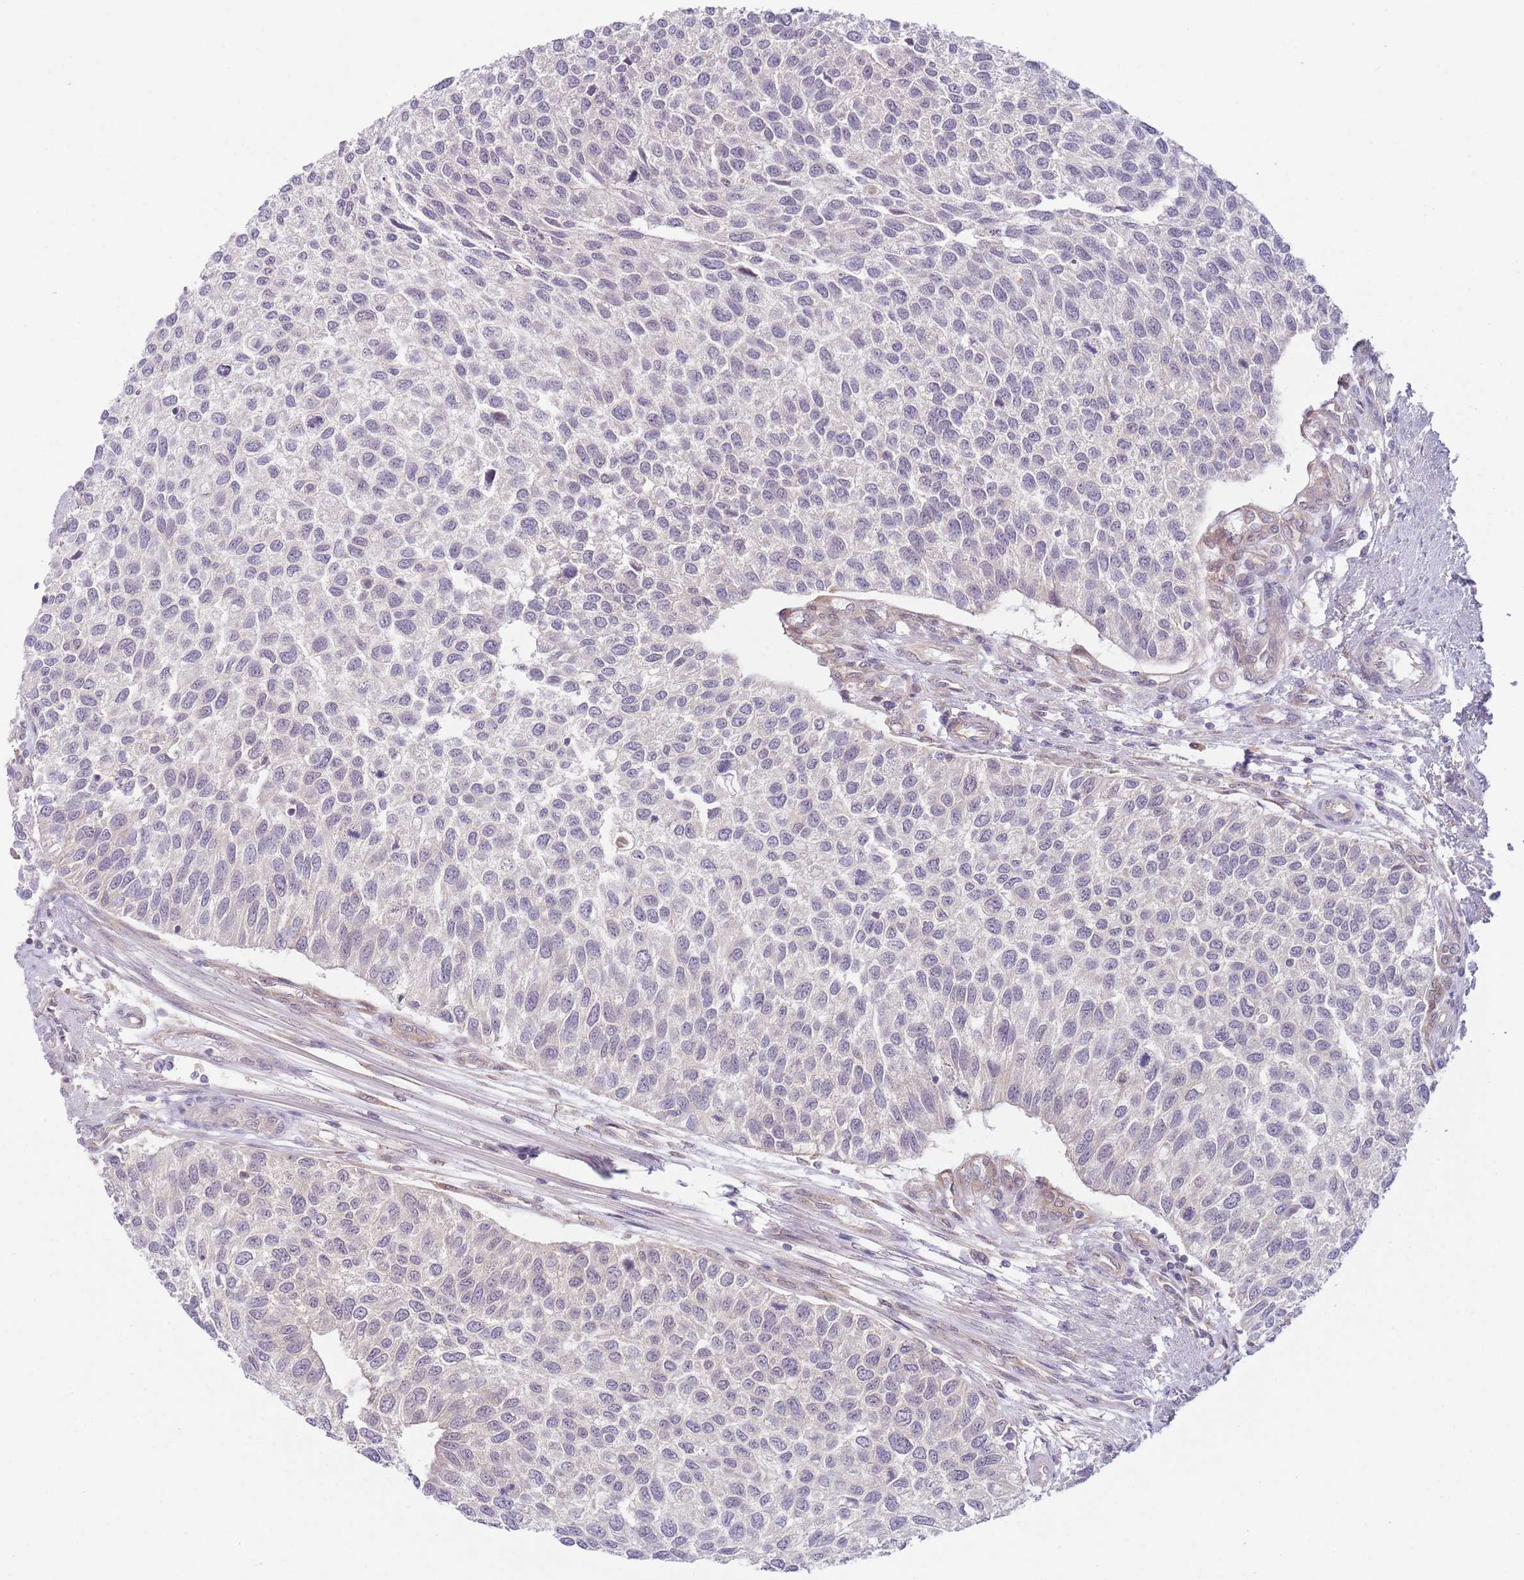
{"staining": {"intensity": "negative", "quantity": "none", "location": "none"}, "tissue": "urothelial cancer", "cell_type": "Tumor cells", "image_type": "cancer", "snomed": [{"axis": "morphology", "description": "Urothelial carcinoma, NOS"}, {"axis": "topography", "description": "Urinary bladder"}], "caption": "DAB (3,3'-diaminobenzidine) immunohistochemical staining of urothelial cancer displays no significant positivity in tumor cells.", "gene": "COPE", "patient": {"sex": "male", "age": 55}}